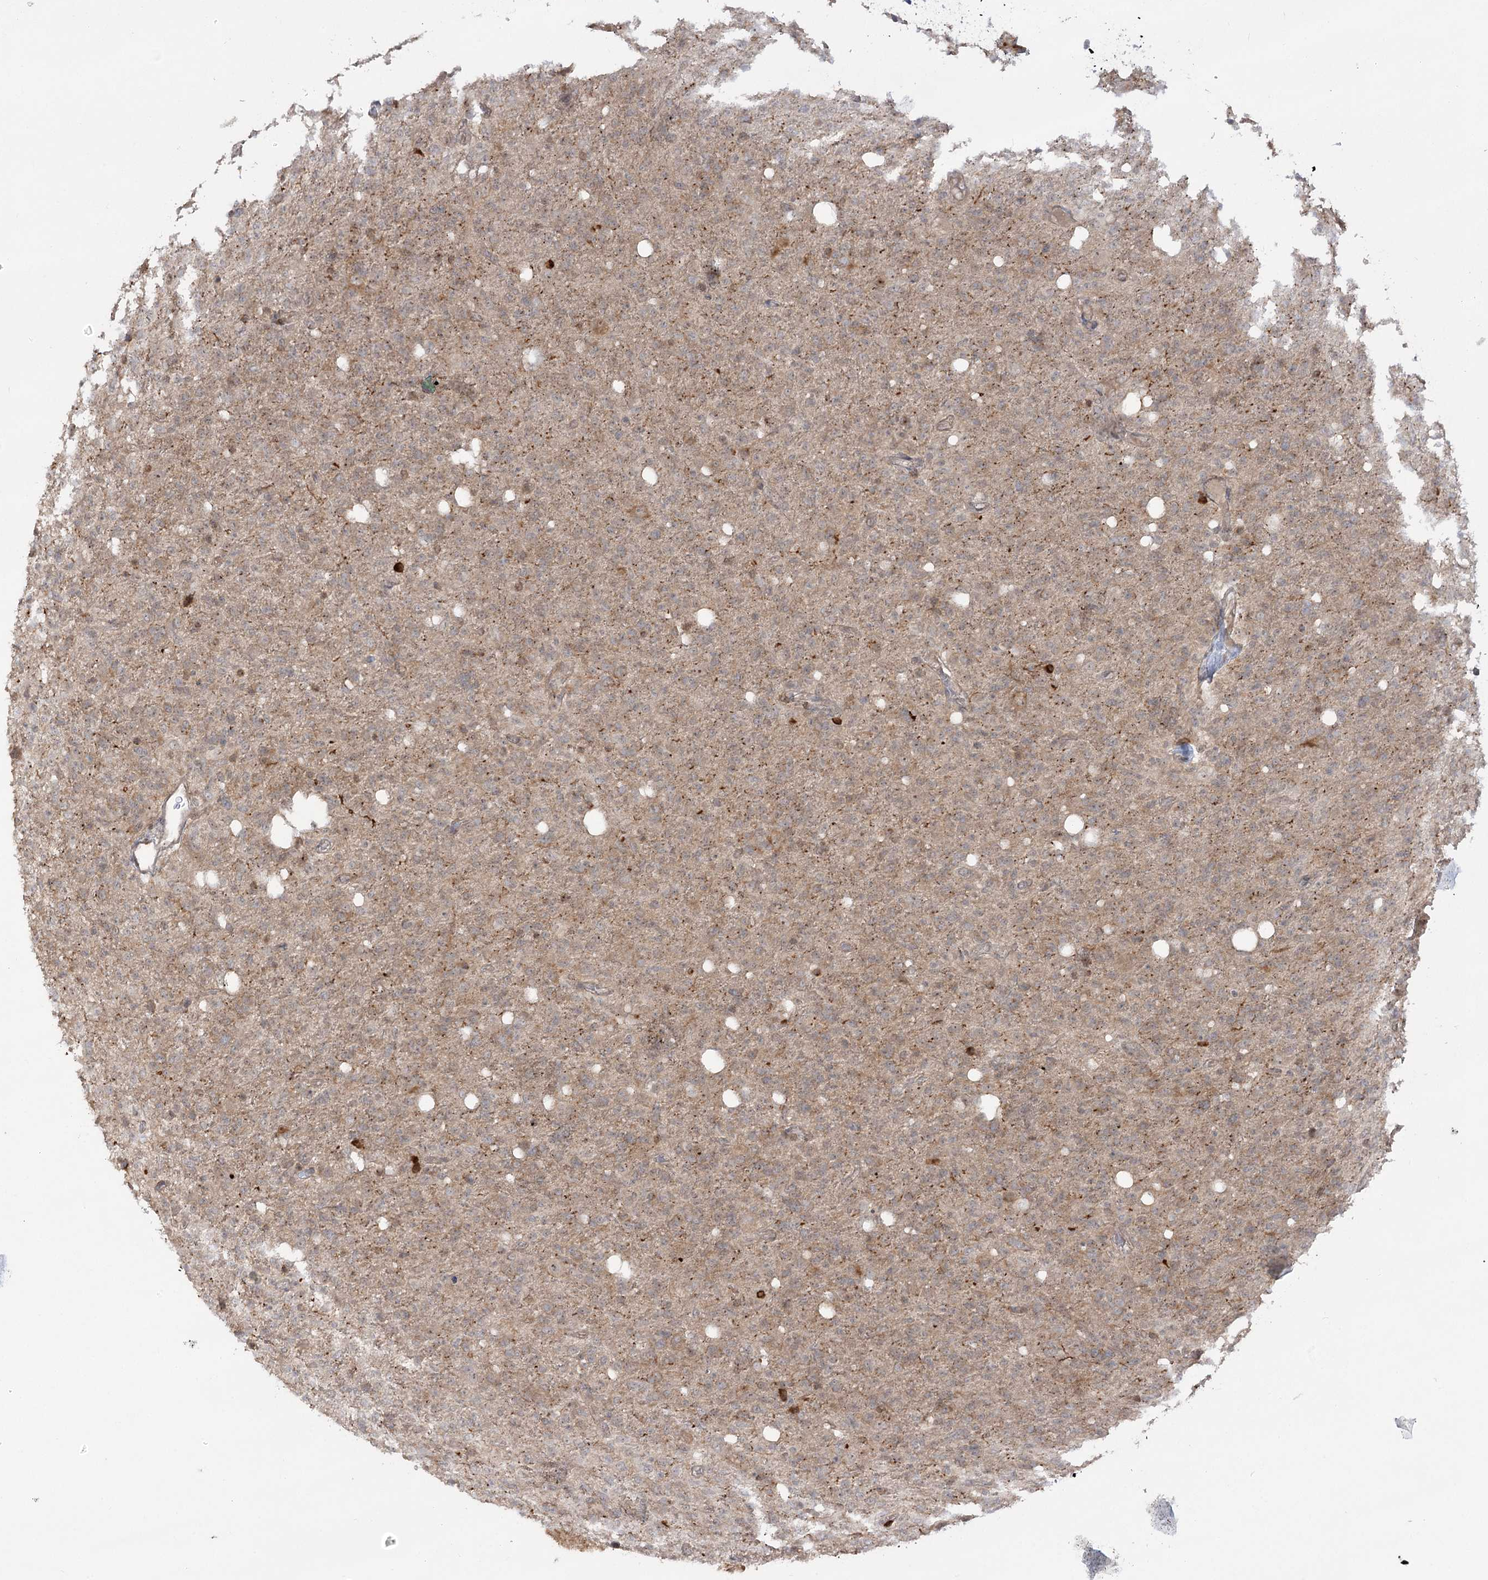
{"staining": {"intensity": "weak", "quantity": "25%-75%", "location": "cytoplasmic/membranous"}, "tissue": "glioma", "cell_type": "Tumor cells", "image_type": "cancer", "snomed": [{"axis": "morphology", "description": "Glioma, malignant, High grade"}, {"axis": "topography", "description": "Brain"}], "caption": "IHC photomicrograph of human high-grade glioma (malignant) stained for a protein (brown), which displays low levels of weak cytoplasmic/membranous staining in about 25%-75% of tumor cells.", "gene": "SYTL1", "patient": {"sex": "female", "age": 57}}